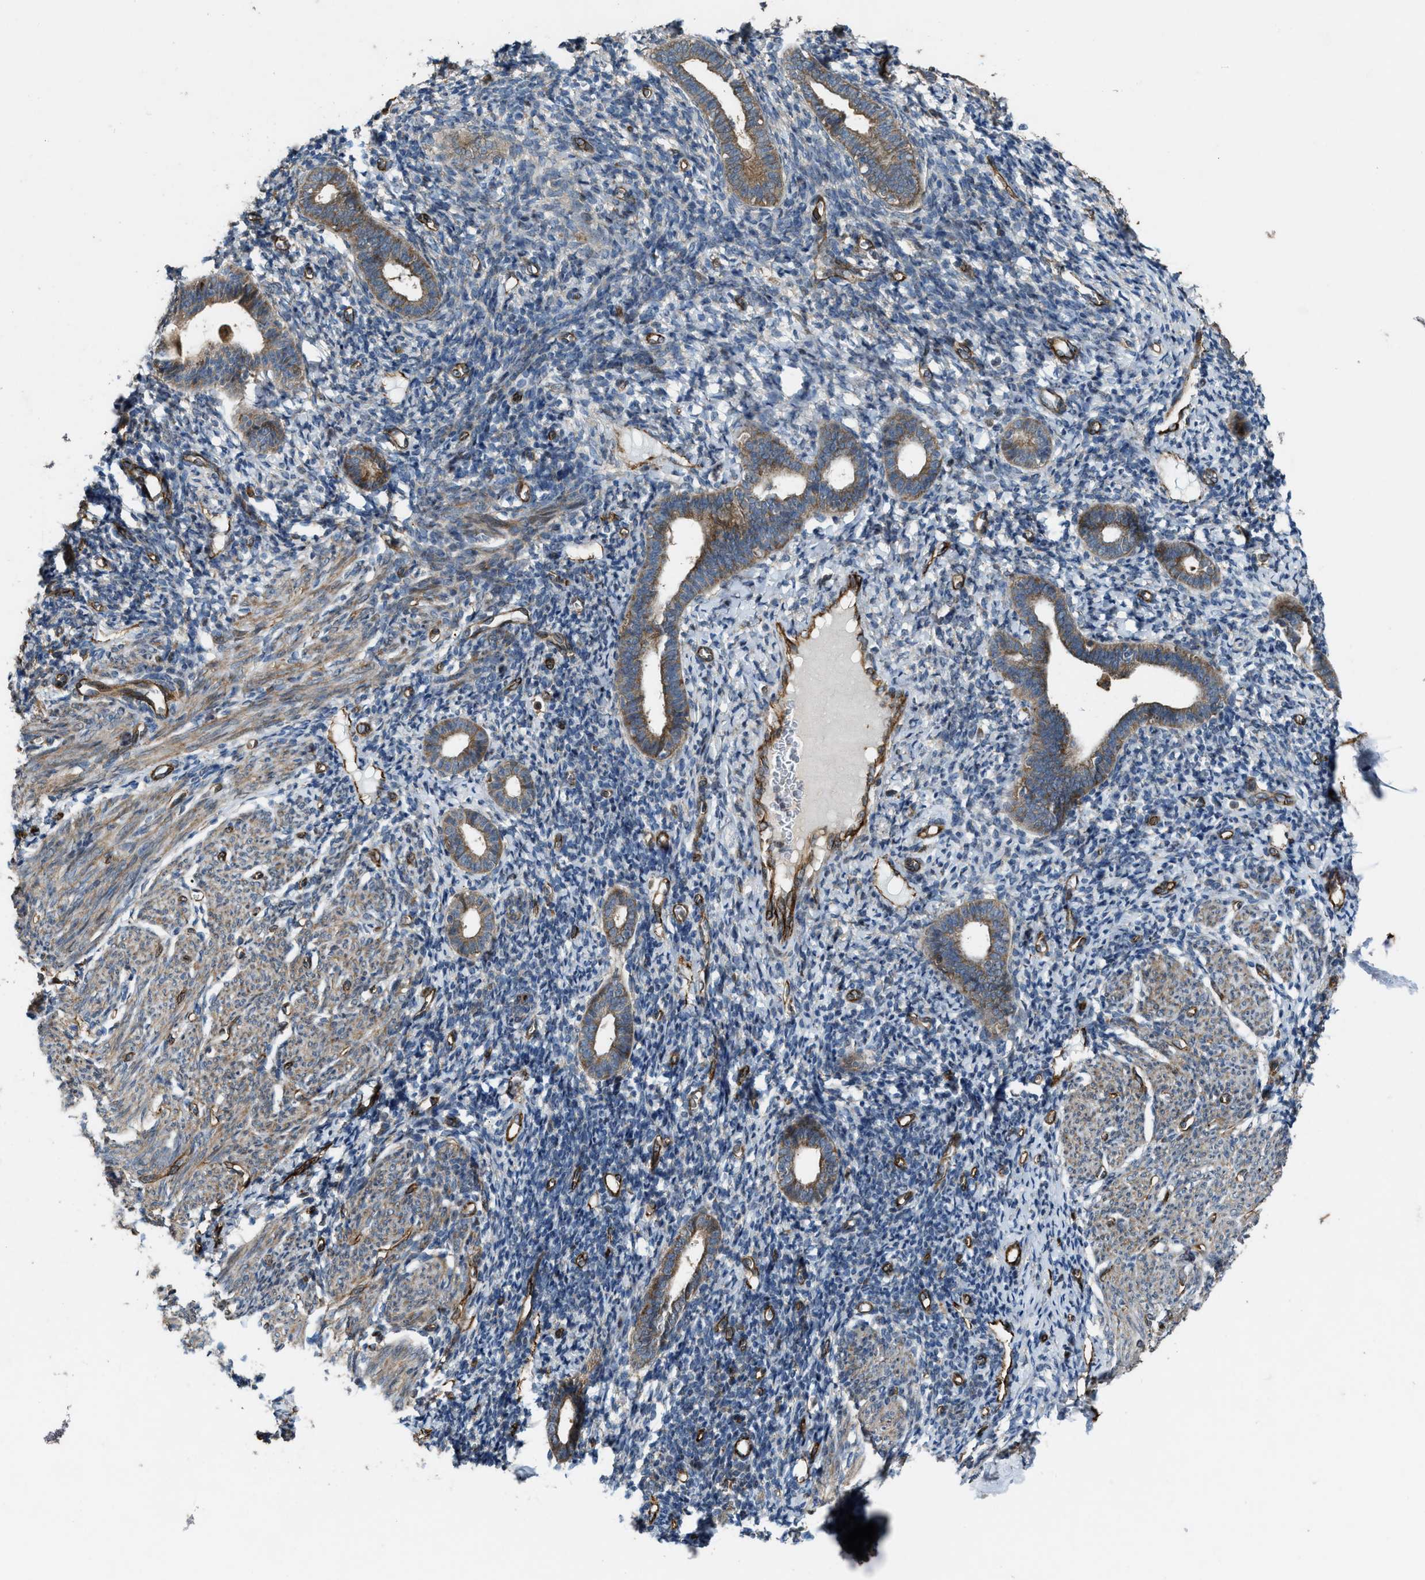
{"staining": {"intensity": "negative", "quantity": "none", "location": "none"}, "tissue": "endometrium", "cell_type": "Cells in endometrial stroma", "image_type": "normal", "snomed": [{"axis": "morphology", "description": "Normal tissue, NOS"}, {"axis": "morphology", "description": "Adenocarcinoma, NOS"}, {"axis": "topography", "description": "Endometrium"}], "caption": "Immunohistochemistry image of normal human endometrium stained for a protein (brown), which exhibits no positivity in cells in endometrial stroma.", "gene": "LRRC72", "patient": {"sex": "female", "age": 57}}